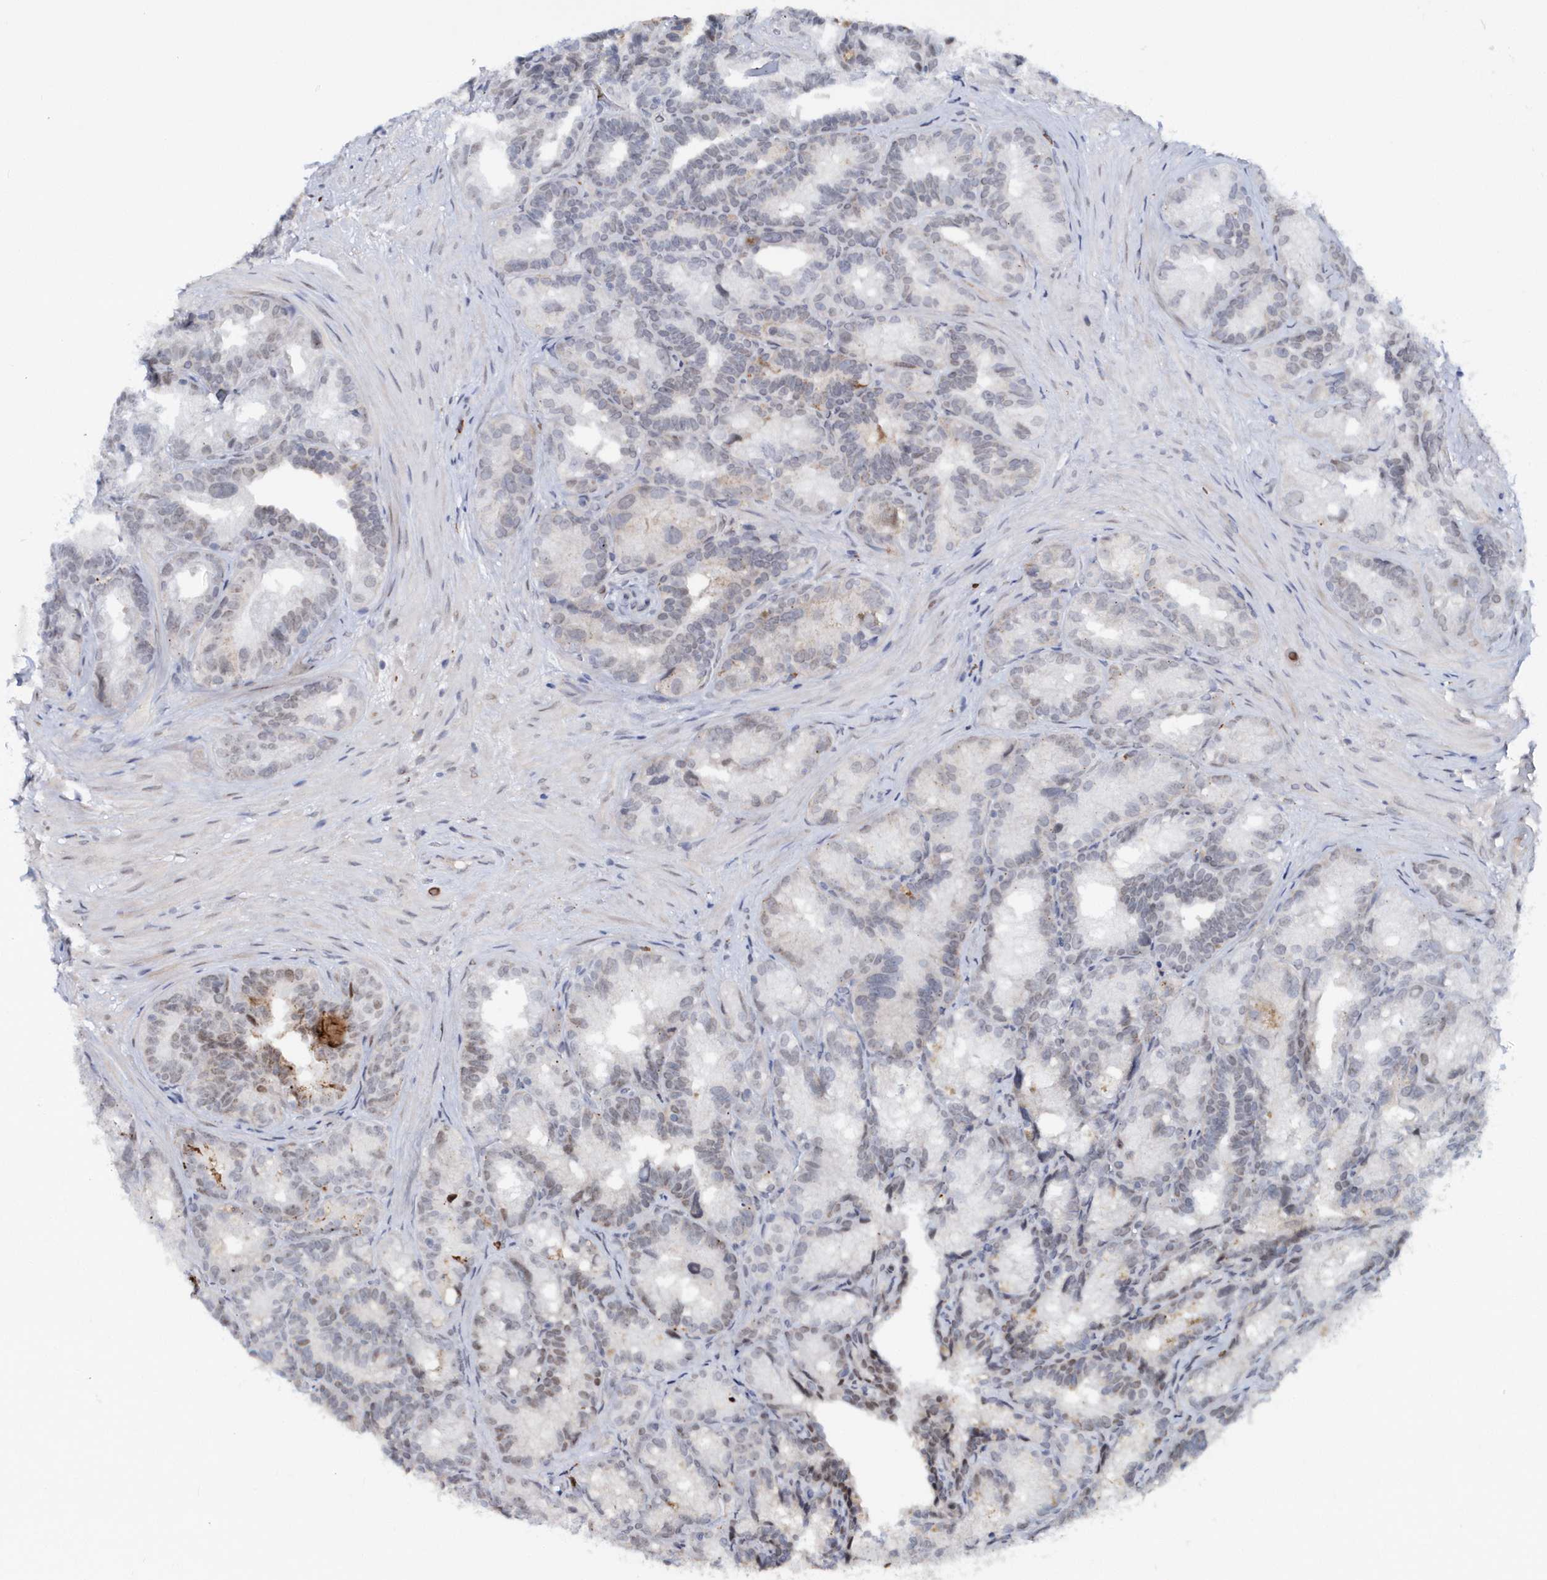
{"staining": {"intensity": "weak", "quantity": "<25%", "location": "cytoplasmic/membranous,nuclear"}, "tissue": "seminal vesicle", "cell_type": "Glandular cells", "image_type": "normal", "snomed": [{"axis": "morphology", "description": "Normal tissue, NOS"}, {"axis": "topography", "description": "Seminal veicle"}], "caption": "High power microscopy image of an immunohistochemistry photomicrograph of unremarkable seminal vesicle, revealing no significant expression in glandular cells. Brightfield microscopy of immunohistochemistry stained with DAB (brown) and hematoxylin (blue), captured at high magnification.", "gene": "ASCL4", "patient": {"sex": "male", "age": 60}}